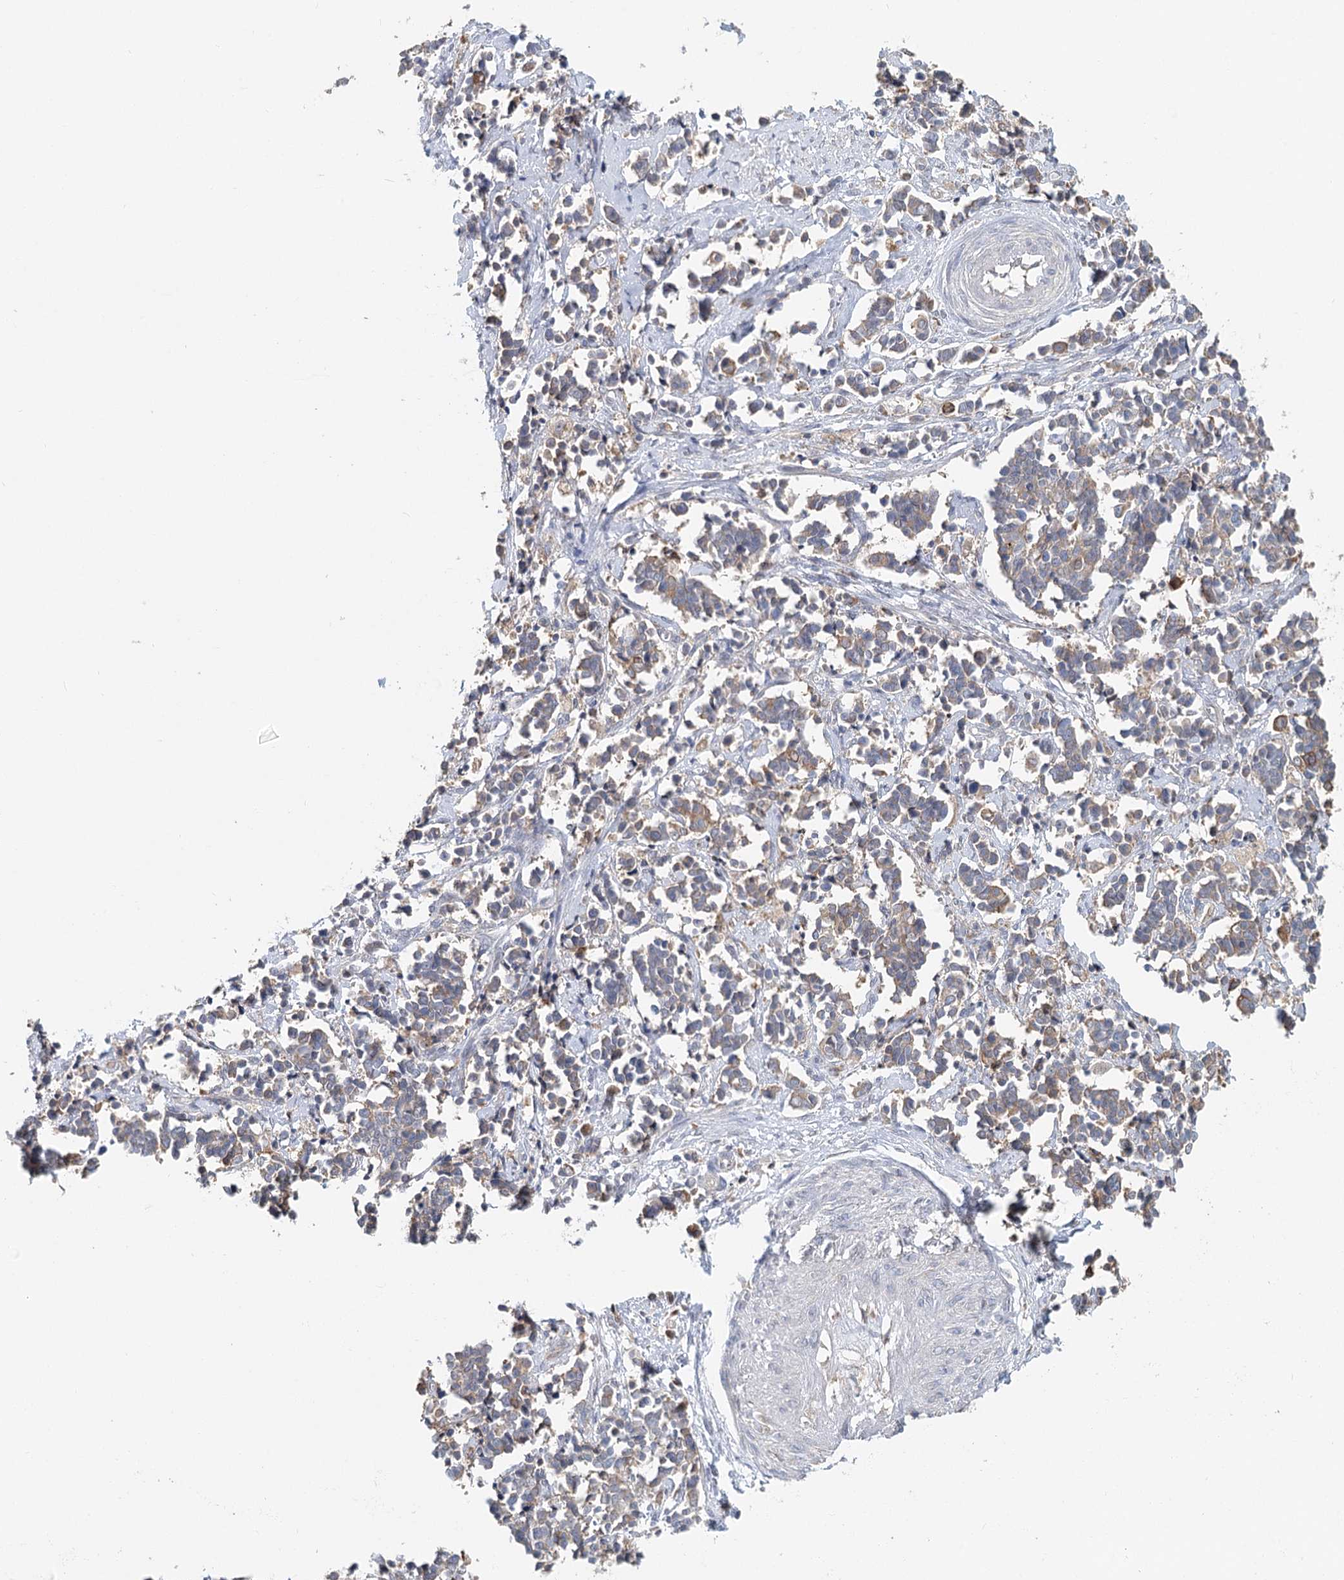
{"staining": {"intensity": "weak", "quantity": ">75%", "location": "cytoplasmic/membranous"}, "tissue": "cervical cancer", "cell_type": "Tumor cells", "image_type": "cancer", "snomed": [{"axis": "morphology", "description": "Normal tissue, NOS"}, {"axis": "morphology", "description": "Squamous cell carcinoma, NOS"}, {"axis": "topography", "description": "Cervix"}], "caption": "IHC (DAB) staining of cervical cancer demonstrates weak cytoplasmic/membranous protein expression in about >75% of tumor cells. (DAB = brown stain, brightfield microscopy at high magnification).", "gene": "PAIP2", "patient": {"sex": "female", "age": 35}}